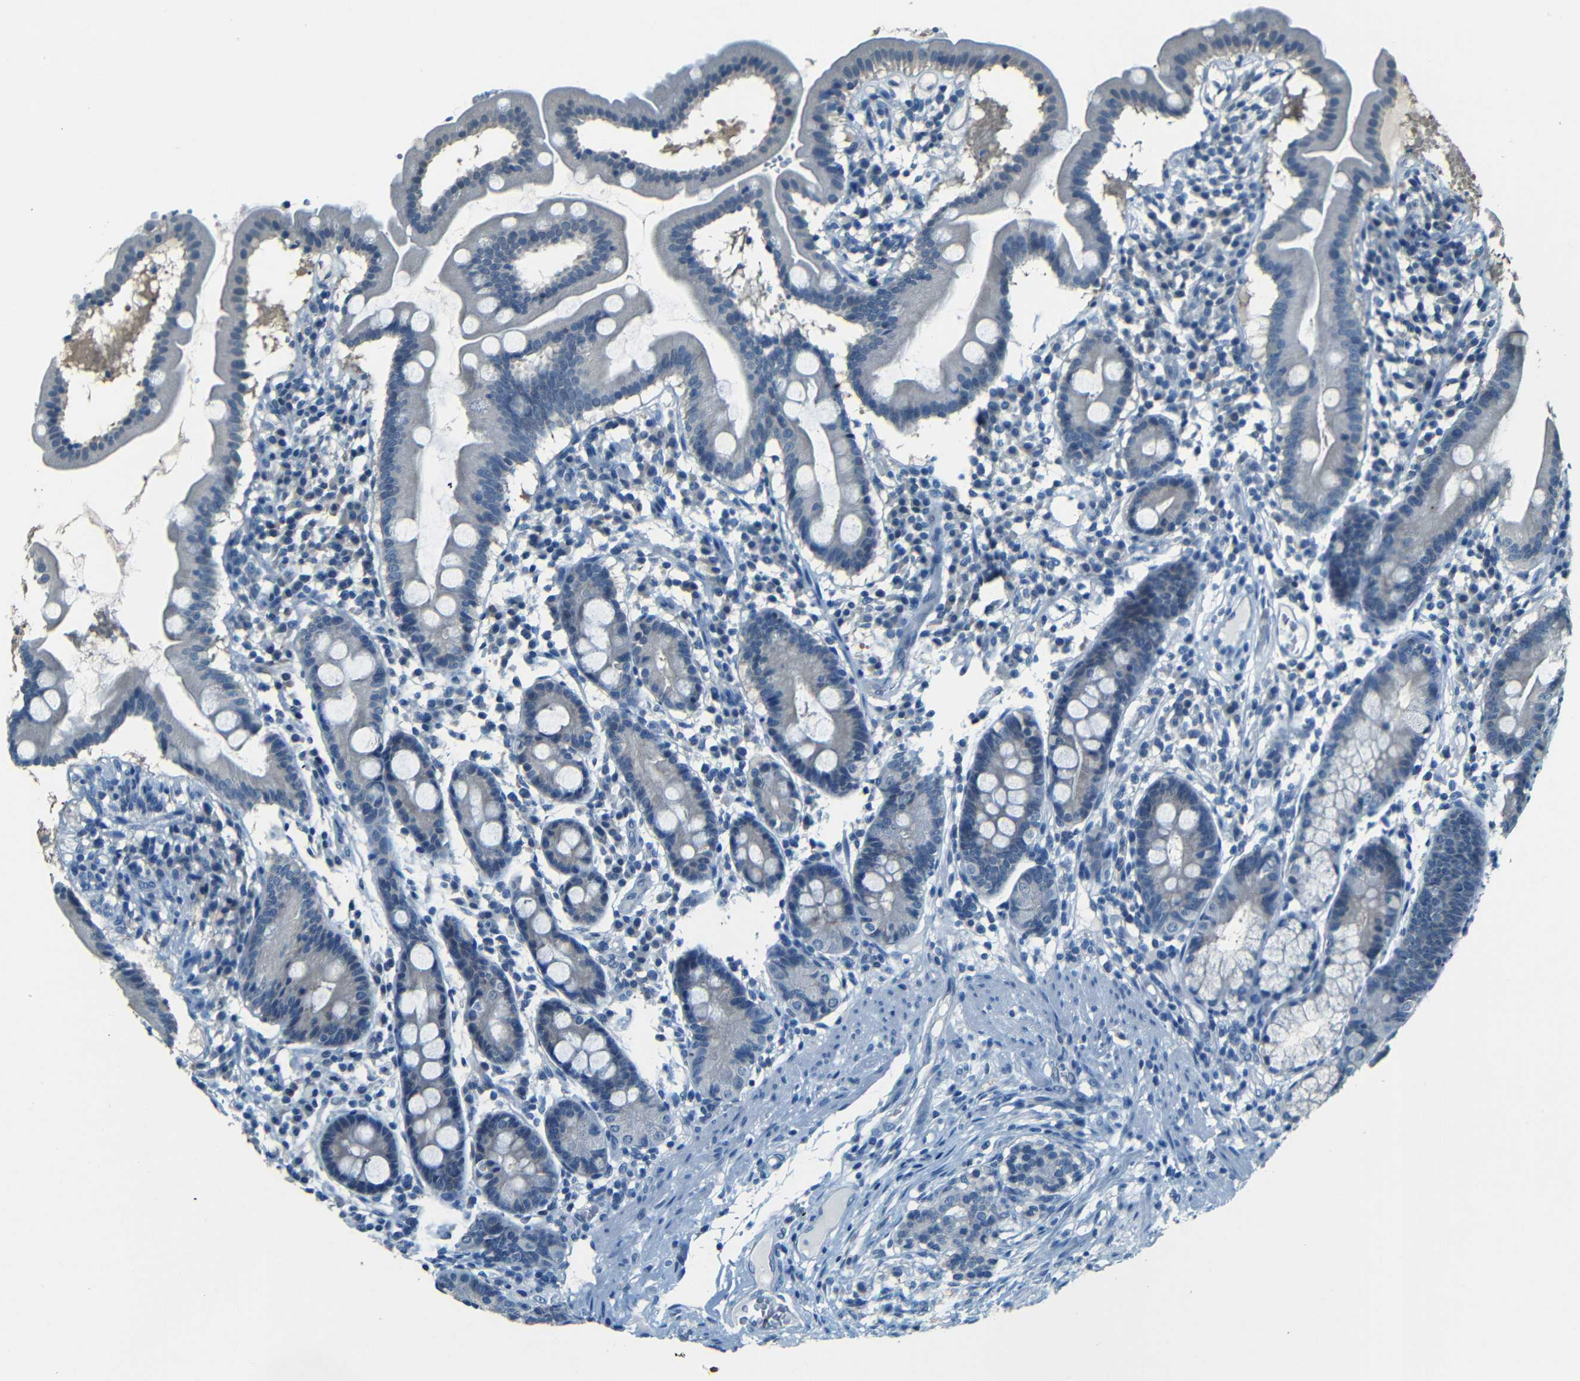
{"staining": {"intensity": "weak", "quantity": "<25%", "location": "cytoplasmic/membranous"}, "tissue": "duodenum", "cell_type": "Glandular cells", "image_type": "normal", "snomed": [{"axis": "morphology", "description": "Normal tissue, NOS"}, {"axis": "topography", "description": "Duodenum"}], "caption": "An immunohistochemistry (IHC) micrograph of normal duodenum is shown. There is no staining in glandular cells of duodenum. (DAB (3,3'-diaminobenzidine) immunohistochemistry visualized using brightfield microscopy, high magnification).", "gene": "ZMAT1", "patient": {"sex": "male", "age": 50}}